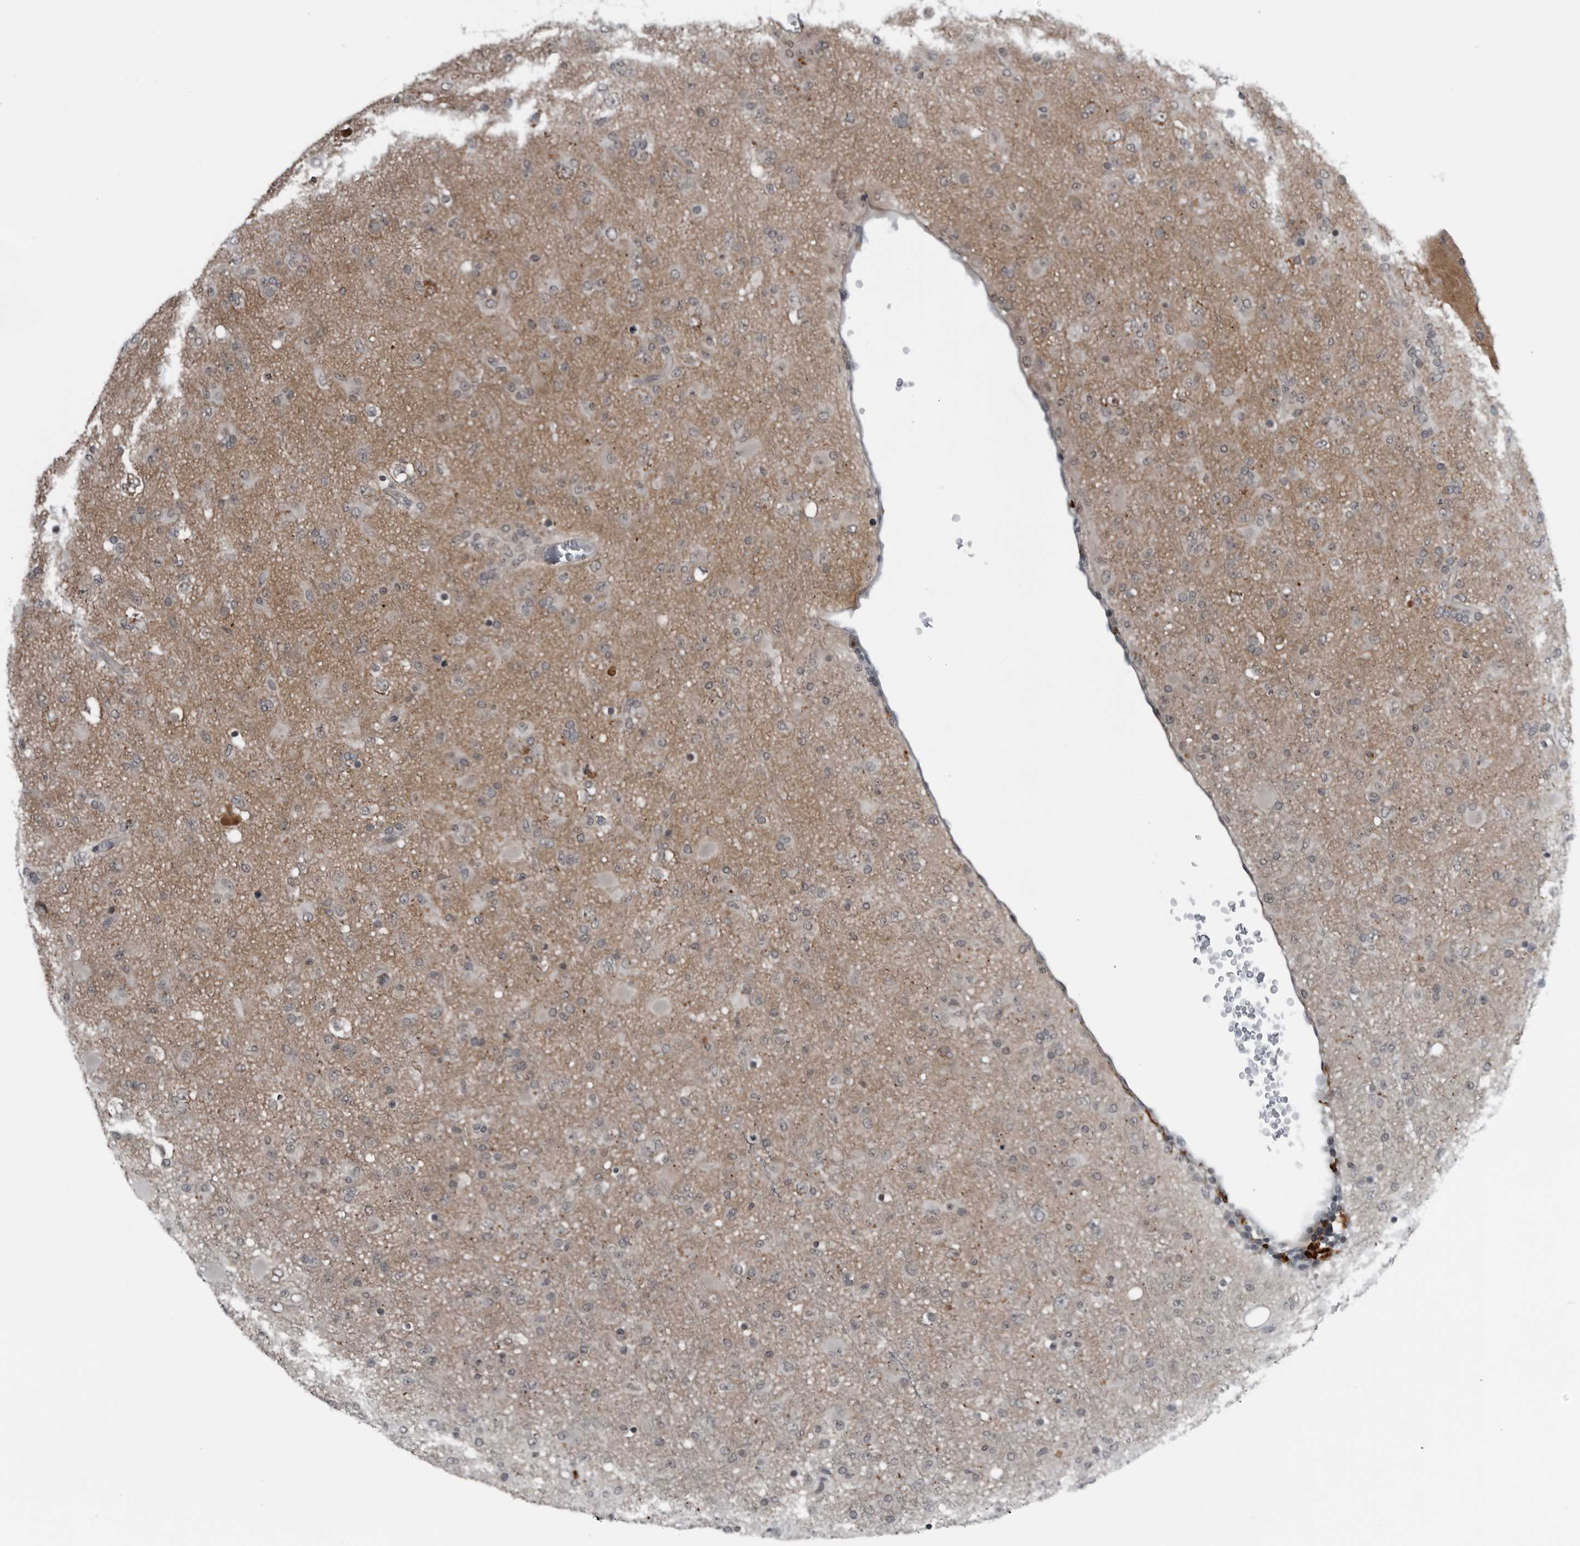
{"staining": {"intensity": "negative", "quantity": "none", "location": "none"}, "tissue": "glioma", "cell_type": "Tumor cells", "image_type": "cancer", "snomed": [{"axis": "morphology", "description": "Glioma, malignant, Low grade"}, {"axis": "topography", "description": "Brain"}], "caption": "The photomicrograph shows no staining of tumor cells in glioma.", "gene": "GAK", "patient": {"sex": "male", "age": 65}}